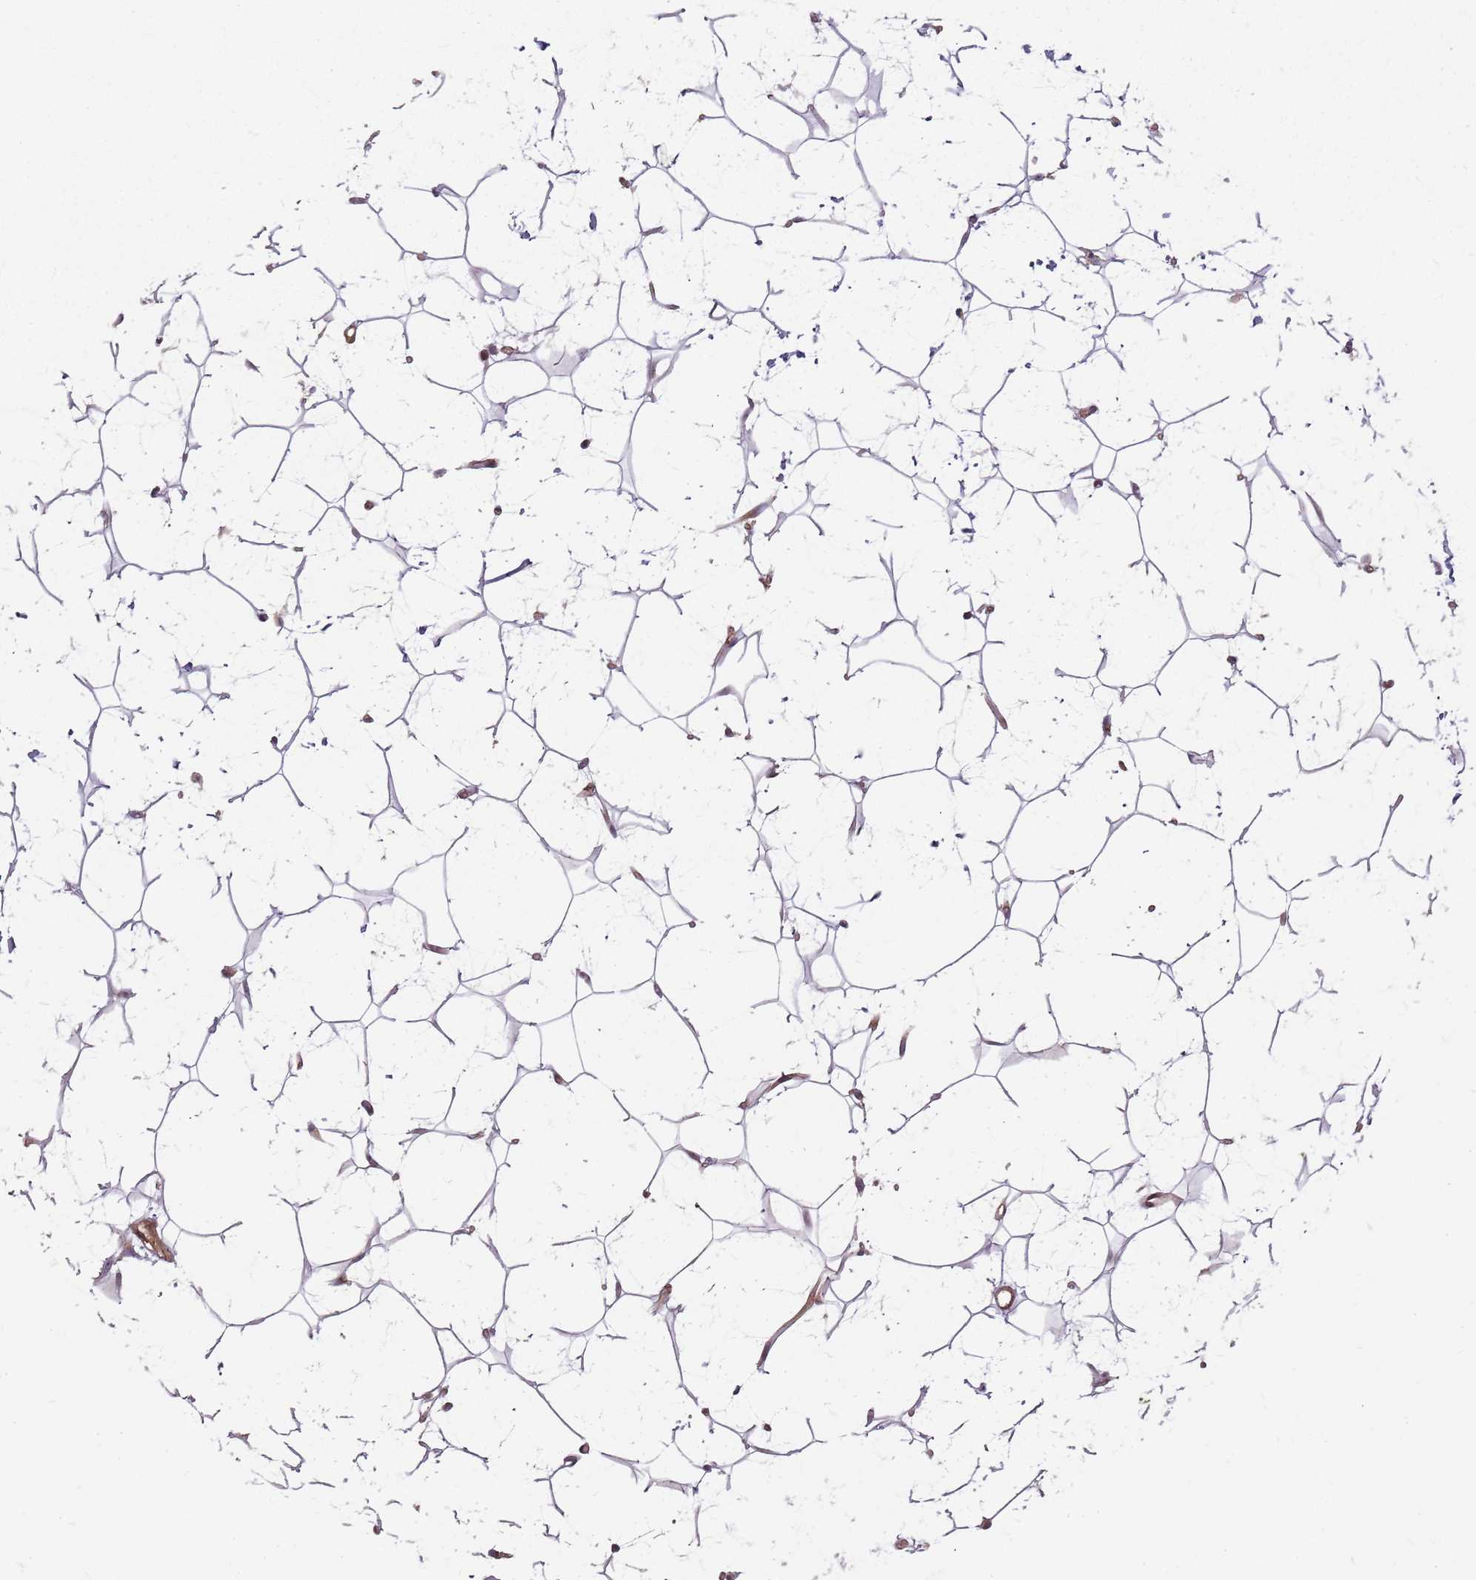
{"staining": {"intensity": "weak", "quantity": "25%-75%", "location": "cytoplasmic/membranous"}, "tissue": "adipose tissue", "cell_type": "Adipocytes", "image_type": "normal", "snomed": [{"axis": "morphology", "description": "Normal tissue, NOS"}, {"axis": "topography", "description": "Breast"}], "caption": "Immunohistochemistry (IHC) (DAB (3,3'-diaminobenzidine)) staining of normal human adipose tissue exhibits weak cytoplasmic/membranous protein staining in approximately 25%-75% of adipocytes. (brown staining indicates protein expression, while blue staining denotes nuclei).", "gene": "PPP1R14C", "patient": {"sex": "female", "age": 26}}